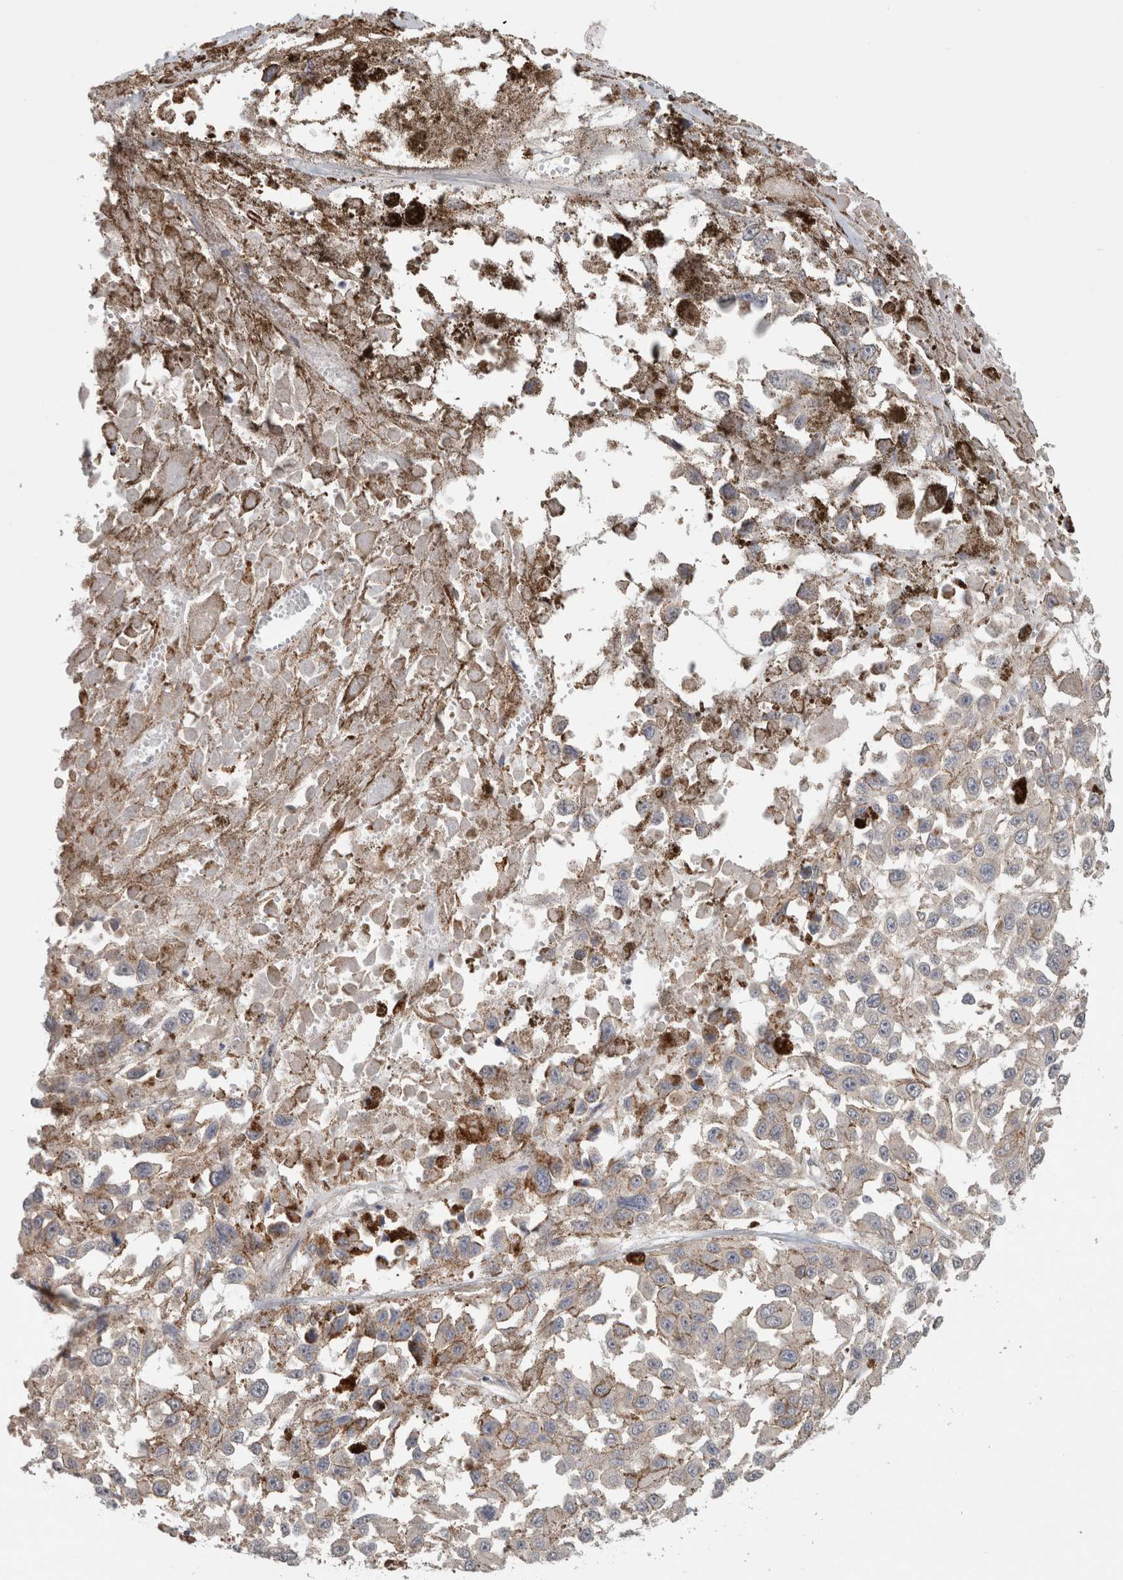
{"staining": {"intensity": "negative", "quantity": "none", "location": "none"}, "tissue": "melanoma", "cell_type": "Tumor cells", "image_type": "cancer", "snomed": [{"axis": "morphology", "description": "Malignant melanoma, Metastatic site"}, {"axis": "topography", "description": "Lymph node"}], "caption": "This is an immunohistochemistry image of human malignant melanoma (metastatic site). There is no positivity in tumor cells.", "gene": "RASAL2", "patient": {"sex": "male", "age": 59}}